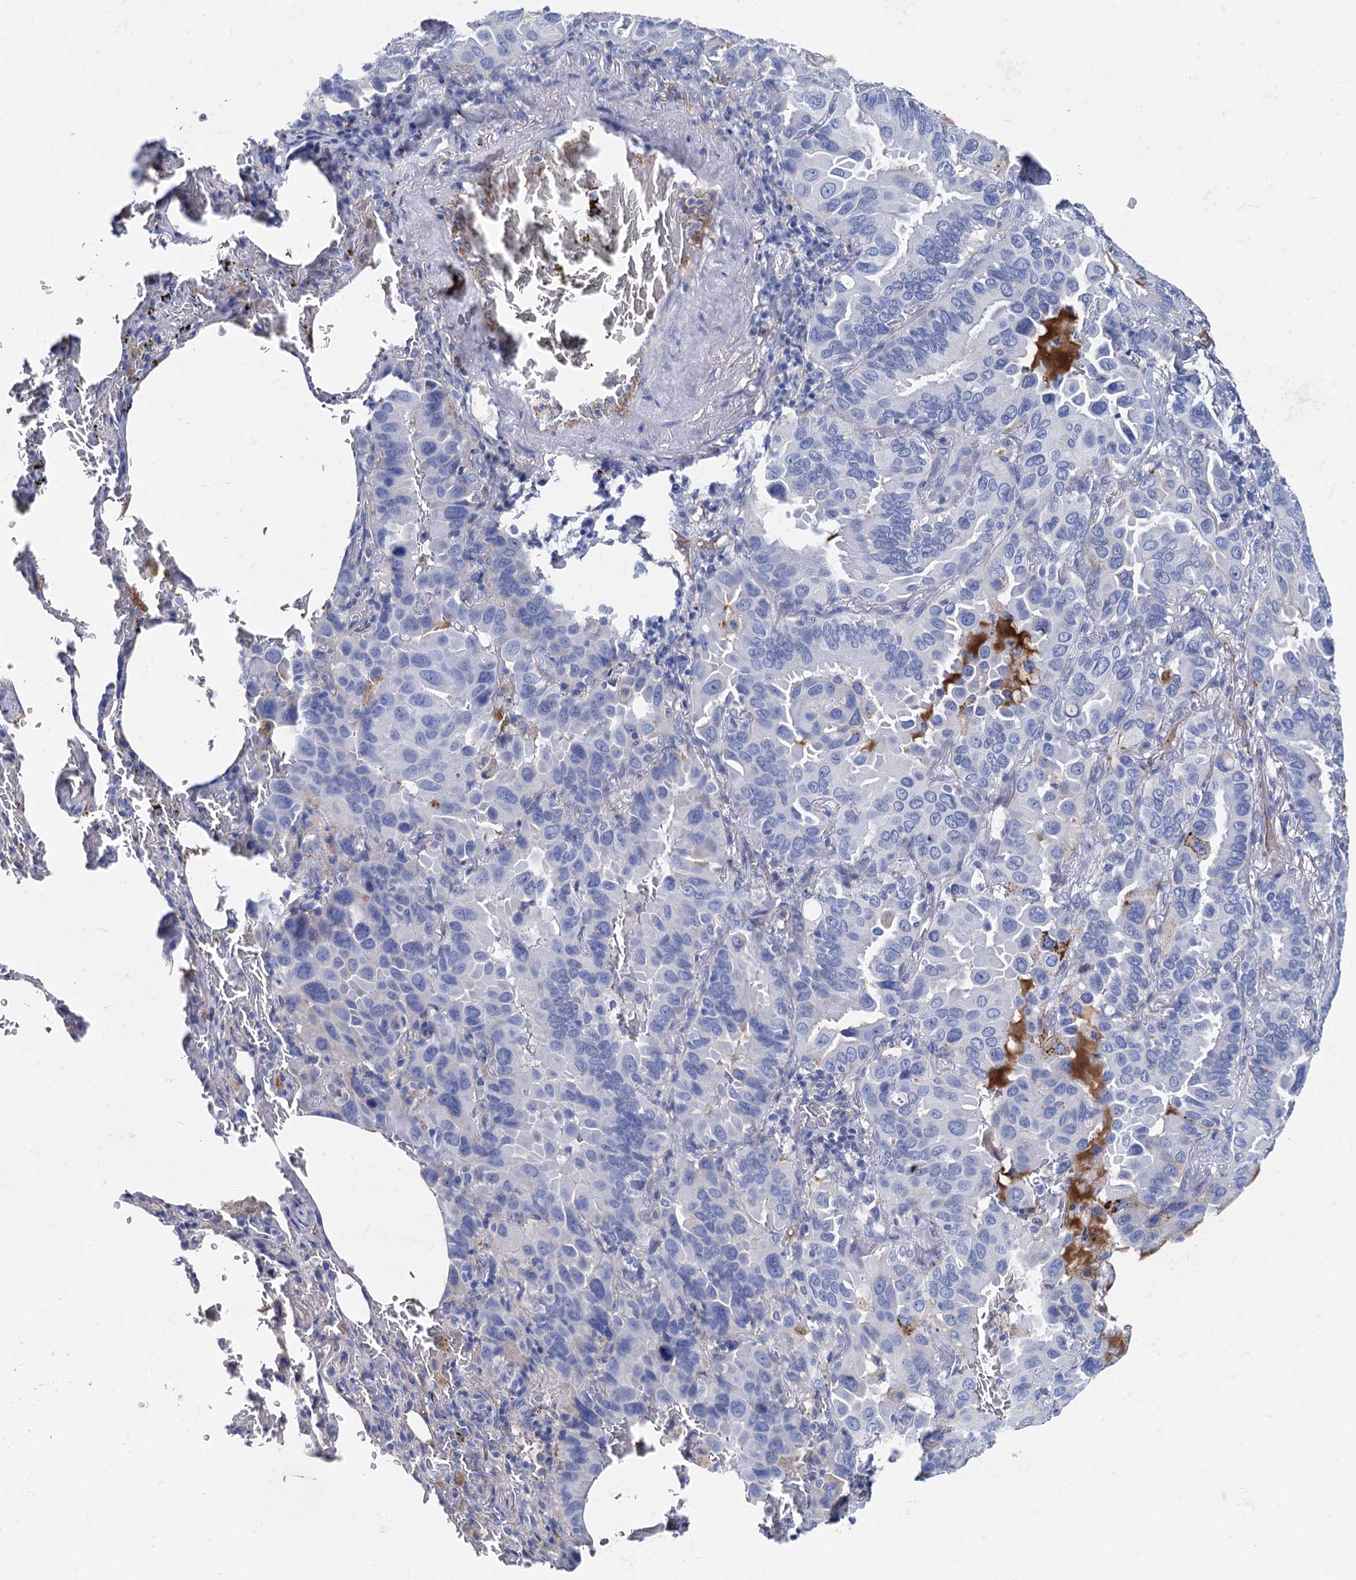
{"staining": {"intensity": "negative", "quantity": "none", "location": "none"}, "tissue": "lung cancer", "cell_type": "Tumor cells", "image_type": "cancer", "snomed": [{"axis": "morphology", "description": "Adenocarcinoma, NOS"}, {"axis": "topography", "description": "Lung"}], "caption": "Immunohistochemistry (IHC) histopathology image of lung cancer (adenocarcinoma) stained for a protein (brown), which exhibits no positivity in tumor cells. (Brightfield microscopy of DAB (3,3'-diaminobenzidine) IHC at high magnification).", "gene": "APOD", "patient": {"sex": "male", "age": 64}}